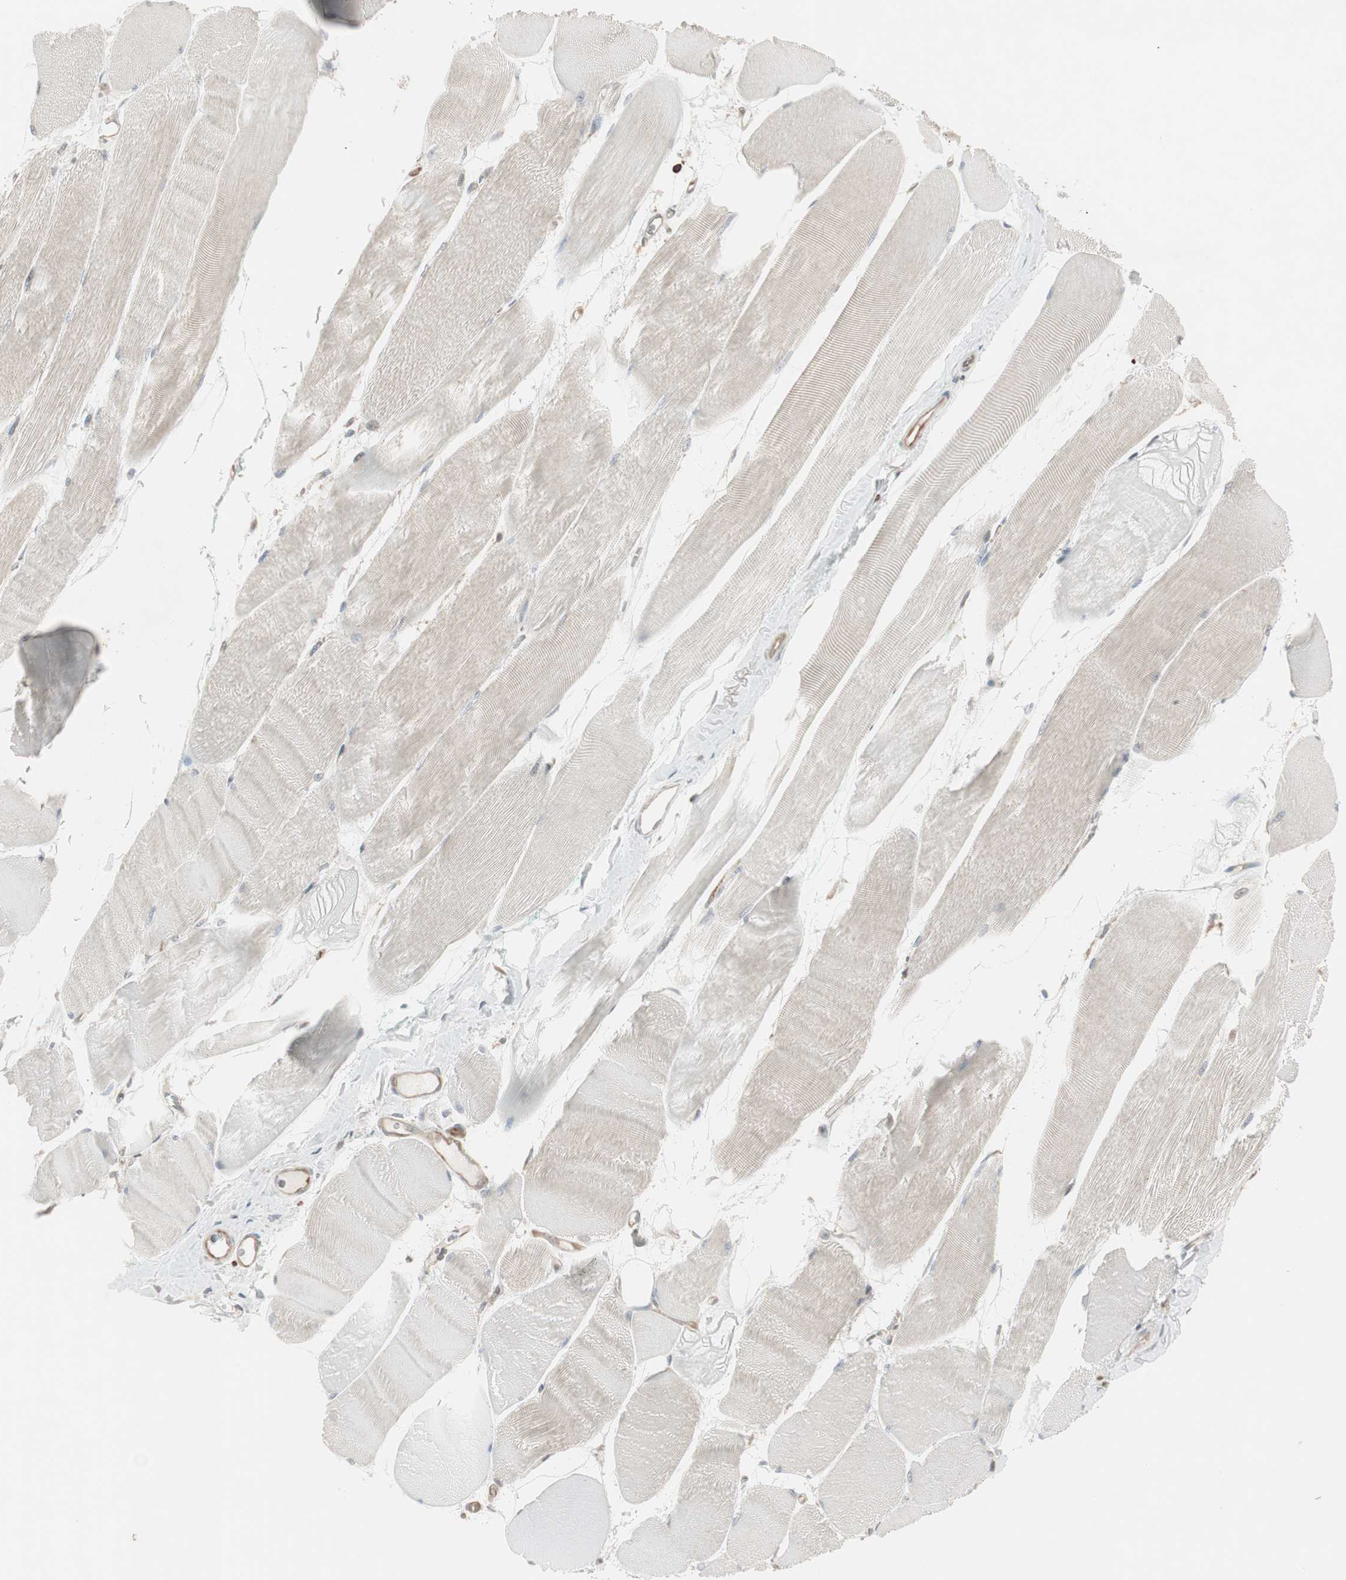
{"staining": {"intensity": "weak", "quantity": "25%-75%", "location": "cytoplasmic/membranous"}, "tissue": "skeletal muscle", "cell_type": "Myocytes", "image_type": "normal", "snomed": [{"axis": "morphology", "description": "Normal tissue, NOS"}, {"axis": "morphology", "description": "Squamous cell carcinoma, NOS"}, {"axis": "topography", "description": "Skeletal muscle"}], "caption": "Immunohistochemical staining of benign human skeletal muscle demonstrates low levels of weak cytoplasmic/membranous staining in approximately 25%-75% of myocytes. (DAB IHC with brightfield microscopy, high magnification).", "gene": "ARHGEF1", "patient": {"sex": "male", "age": 51}}